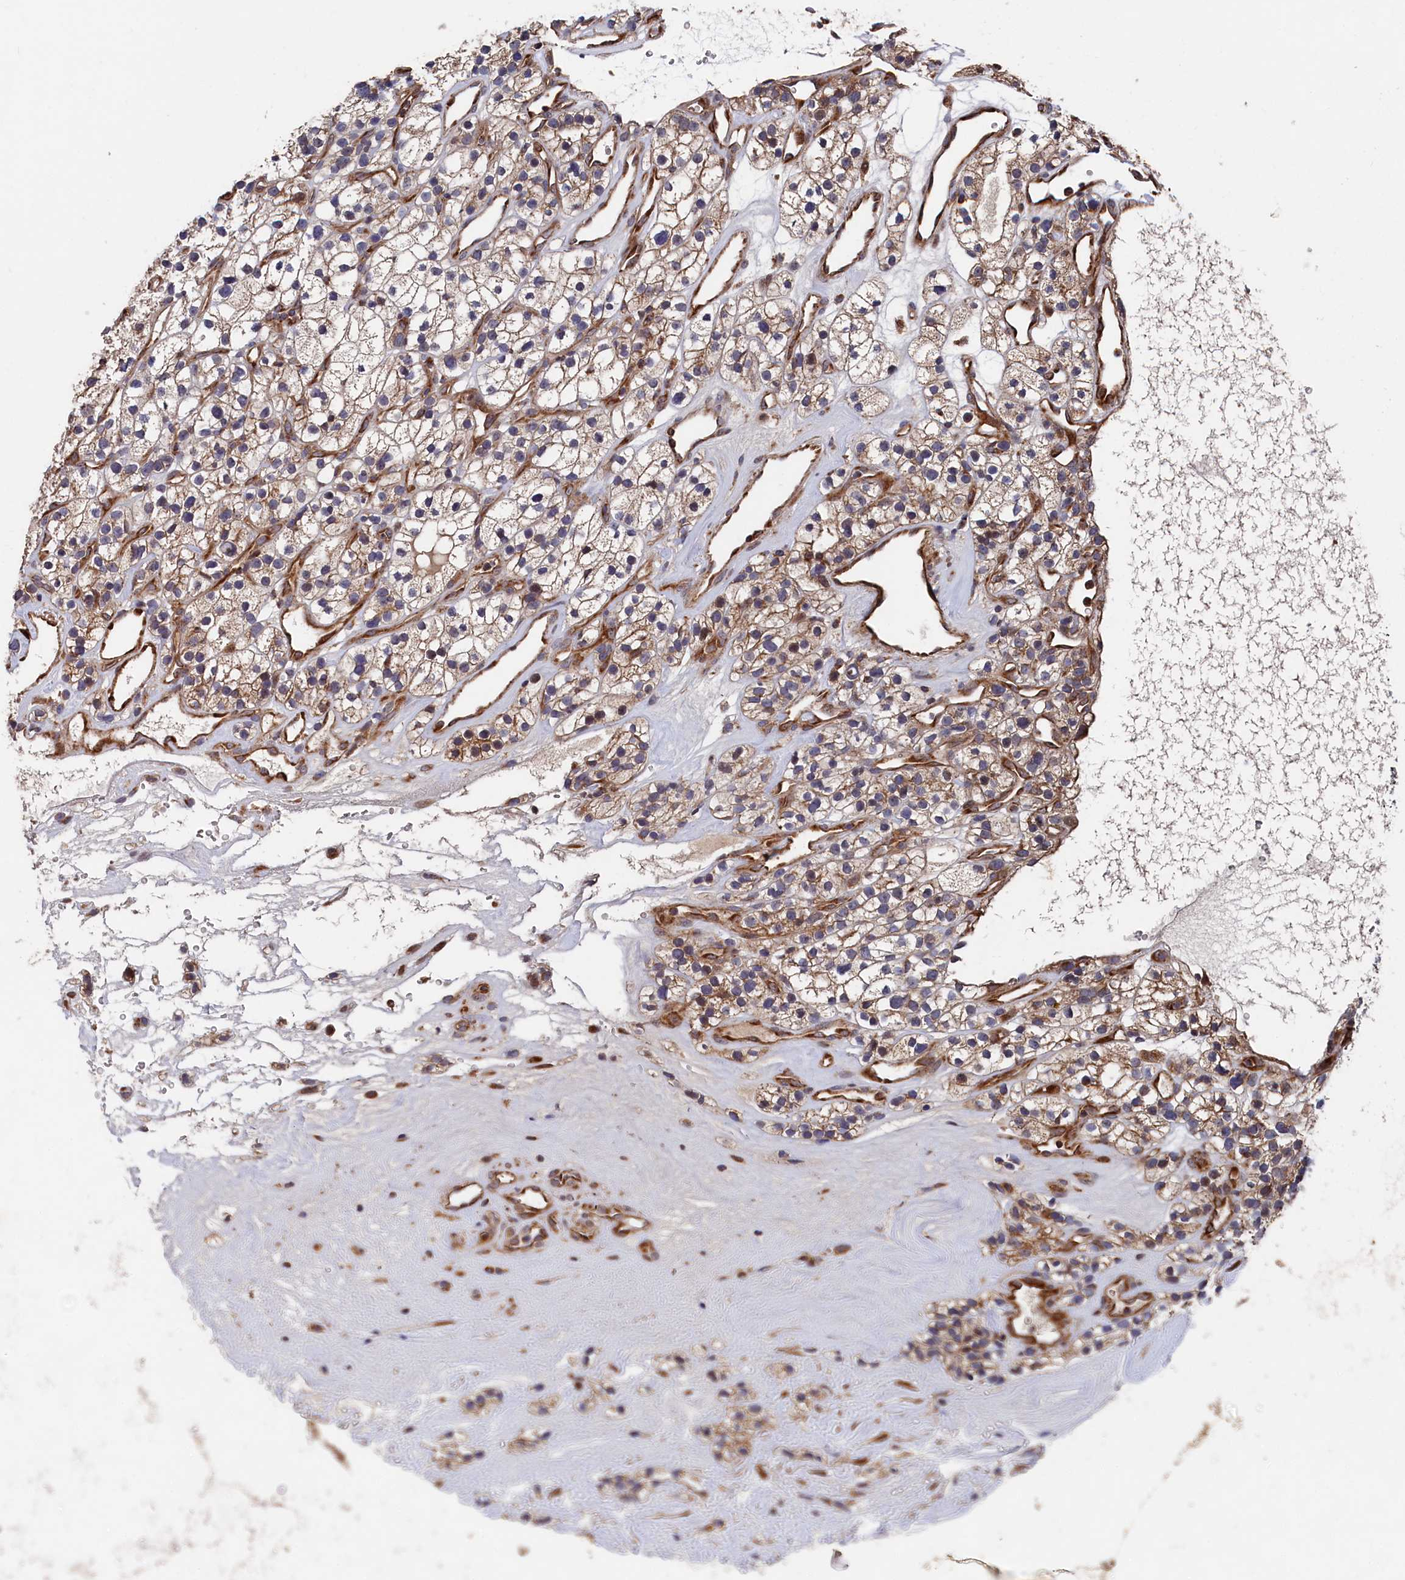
{"staining": {"intensity": "moderate", "quantity": "<25%", "location": "cytoplasmic/membranous"}, "tissue": "renal cancer", "cell_type": "Tumor cells", "image_type": "cancer", "snomed": [{"axis": "morphology", "description": "Adenocarcinoma, NOS"}, {"axis": "topography", "description": "Kidney"}], "caption": "A photomicrograph of human adenocarcinoma (renal) stained for a protein demonstrates moderate cytoplasmic/membranous brown staining in tumor cells.", "gene": "SUPV3L1", "patient": {"sex": "female", "age": 57}}